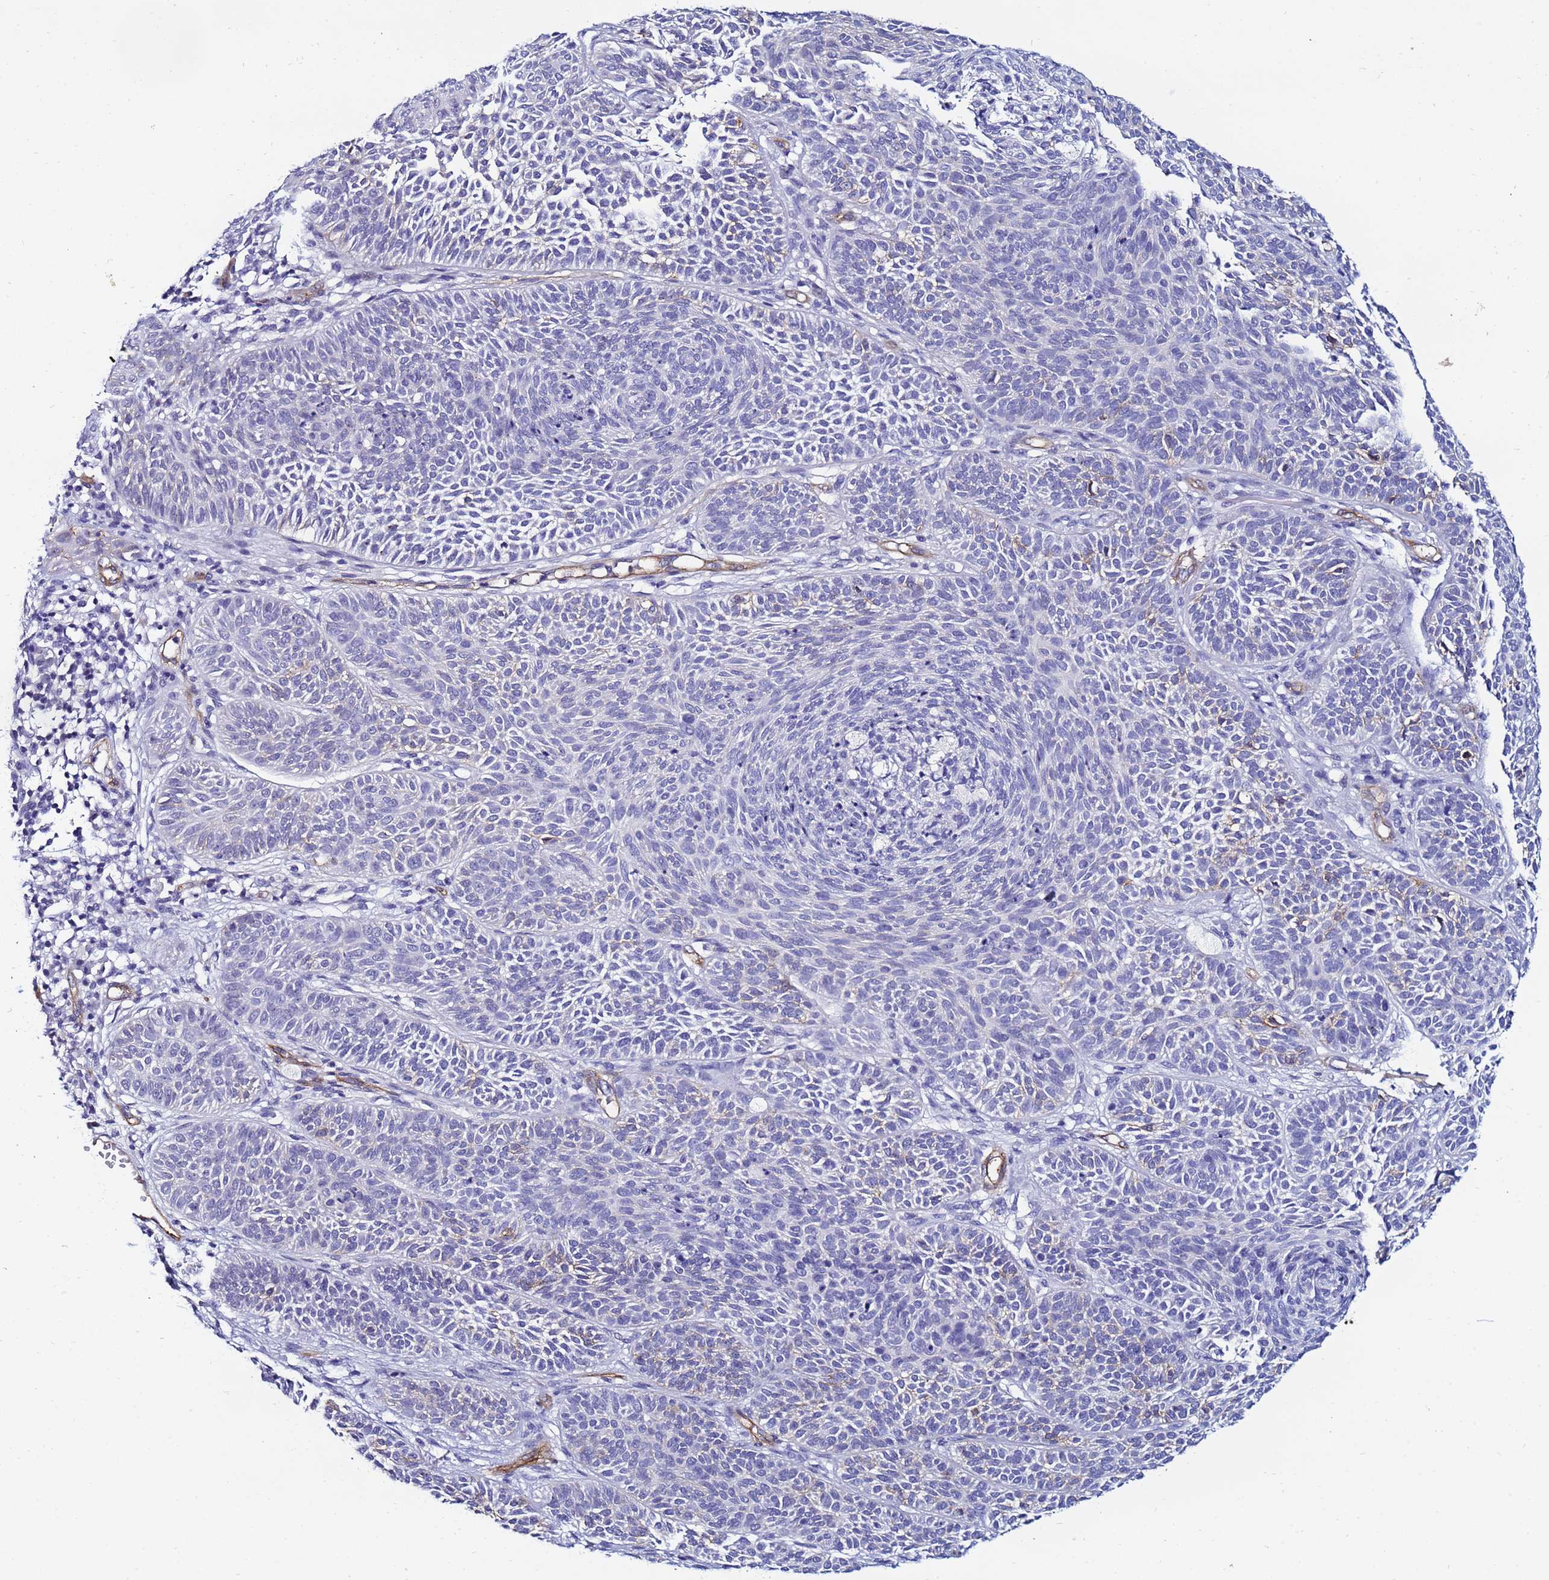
{"staining": {"intensity": "negative", "quantity": "none", "location": "none"}, "tissue": "skin cancer", "cell_type": "Tumor cells", "image_type": "cancer", "snomed": [{"axis": "morphology", "description": "Basal cell carcinoma"}, {"axis": "topography", "description": "Skin"}], "caption": "High magnification brightfield microscopy of basal cell carcinoma (skin) stained with DAB (3,3'-diaminobenzidine) (brown) and counterstained with hematoxylin (blue): tumor cells show no significant staining.", "gene": "DEFB104A", "patient": {"sex": "male", "age": 85}}